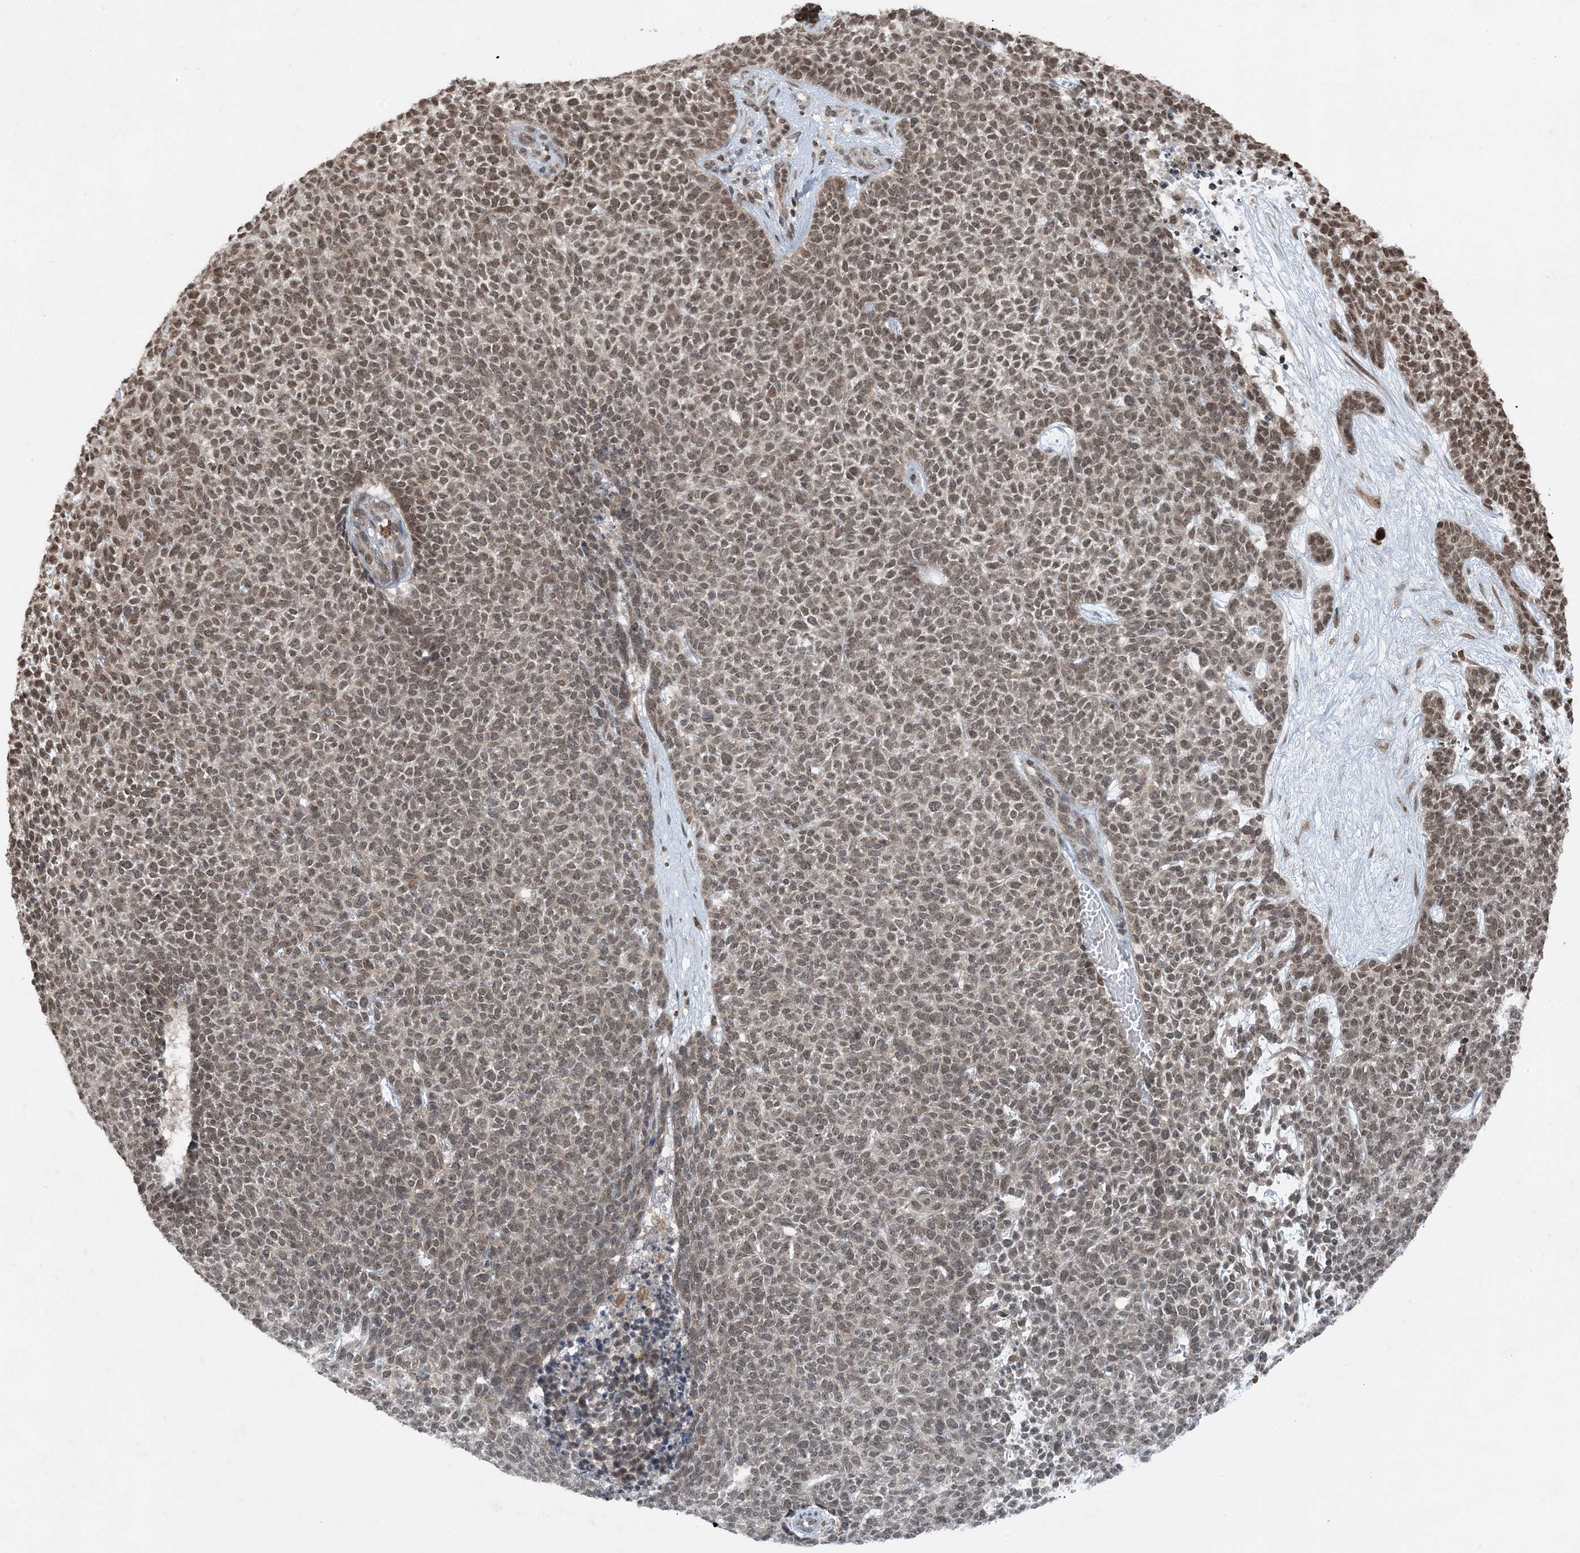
{"staining": {"intensity": "moderate", "quantity": "25%-75%", "location": "nuclear"}, "tissue": "skin cancer", "cell_type": "Tumor cells", "image_type": "cancer", "snomed": [{"axis": "morphology", "description": "Basal cell carcinoma"}, {"axis": "topography", "description": "Skin"}], "caption": "About 25%-75% of tumor cells in skin cancer show moderate nuclear protein staining as visualized by brown immunohistochemical staining.", "gene": "ZFAND2B", "patient": {"sex": "female", "age": 84}}